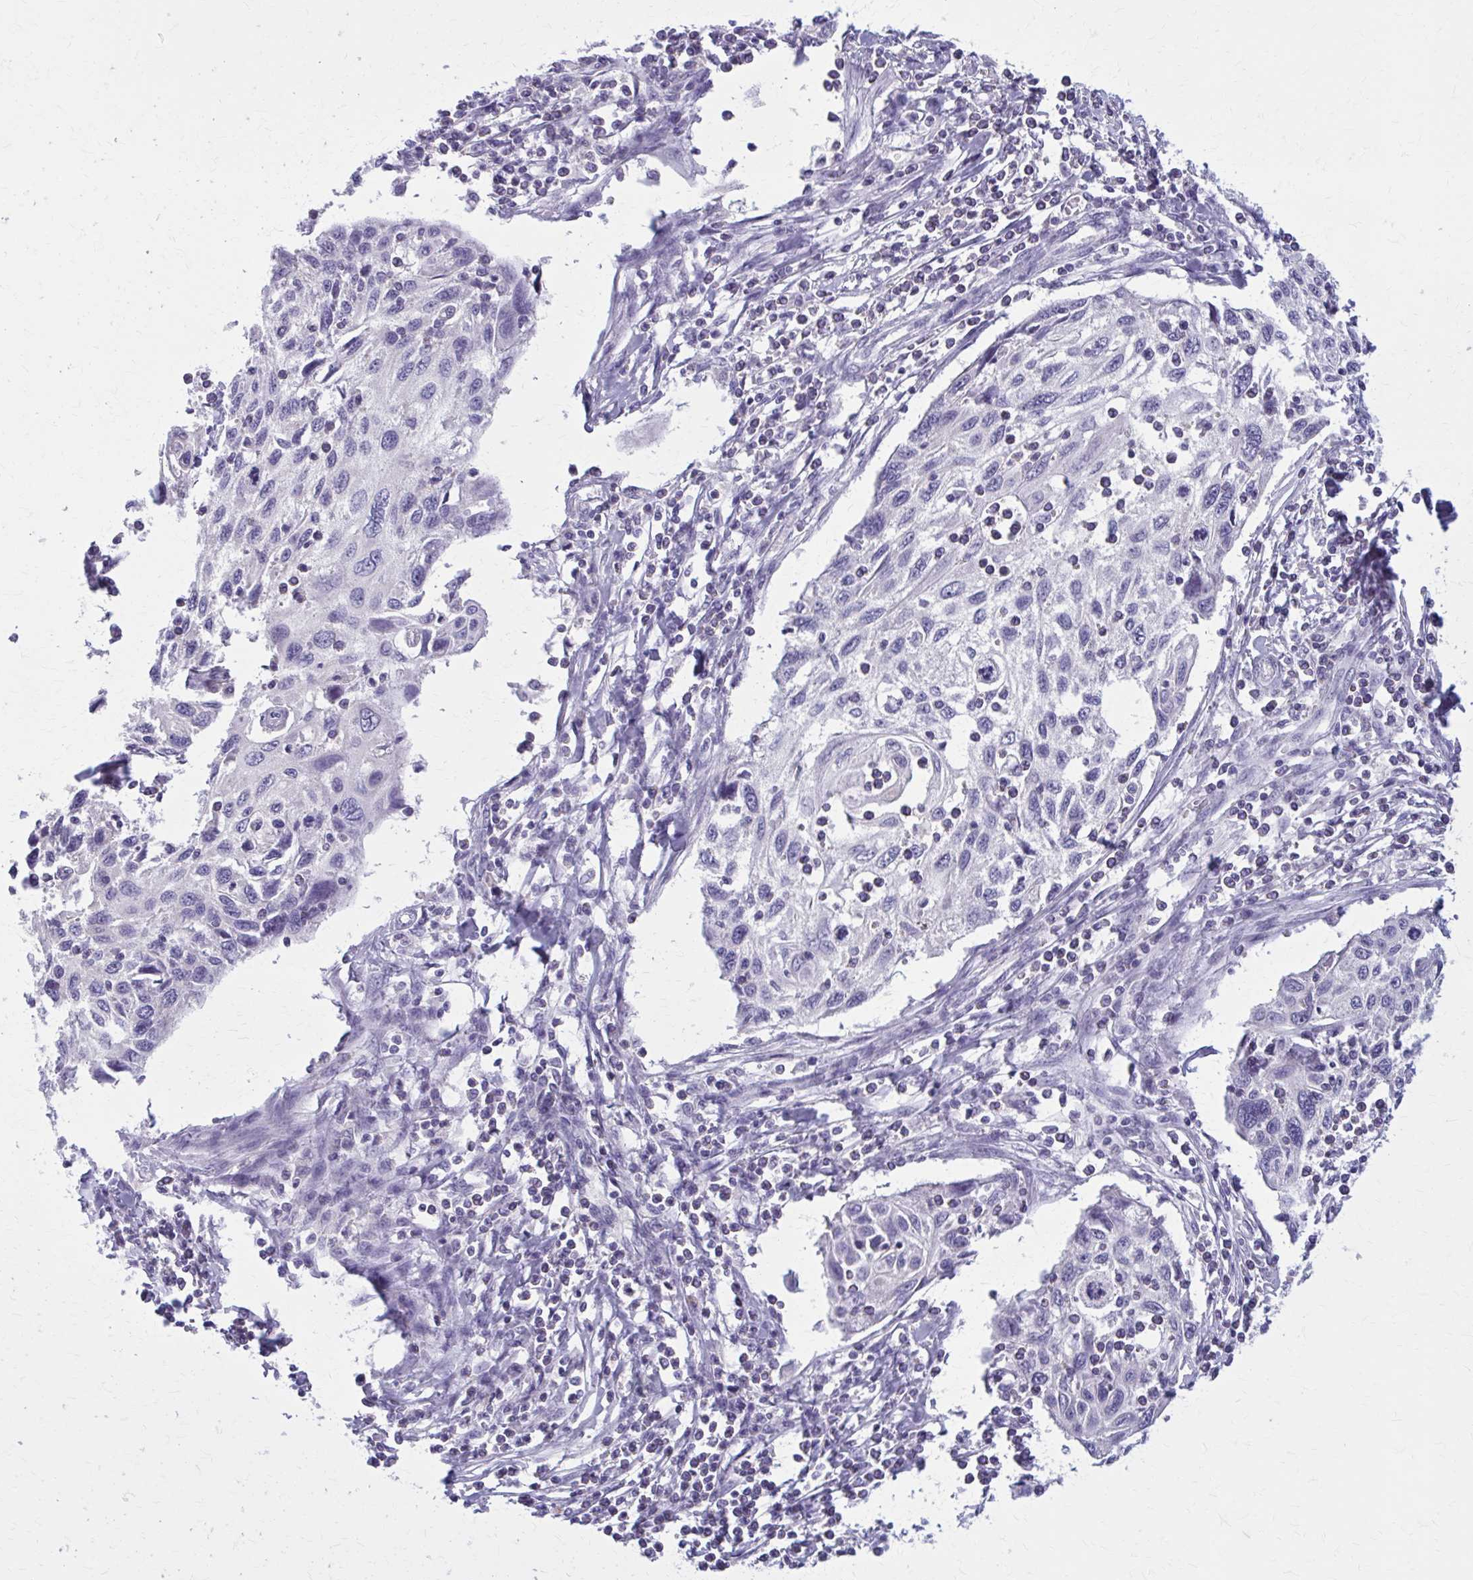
{"staining": {"intensity": "negative", "quantity": "none", "location": "none"}, "tissue": "cervical cancer", "cell_type": "Tumor cells", "image_type": "cancer", "snomed": [{"axis": "morphology", "description": "Squamous cell carcinoma, NOS"}, {"axis": "topography", "description": "Cervix"}], "caption": "High magnification brightfield microscopy of cervical squamous cell carcinoma stained with DAB (3,3'-diaminobenzidine) (brown) and counterstained with hematoxylin (blue): tumor cells show no significant staining.", "gene": "OR4A47", "patient": {"sex": "female", "age": 70}}